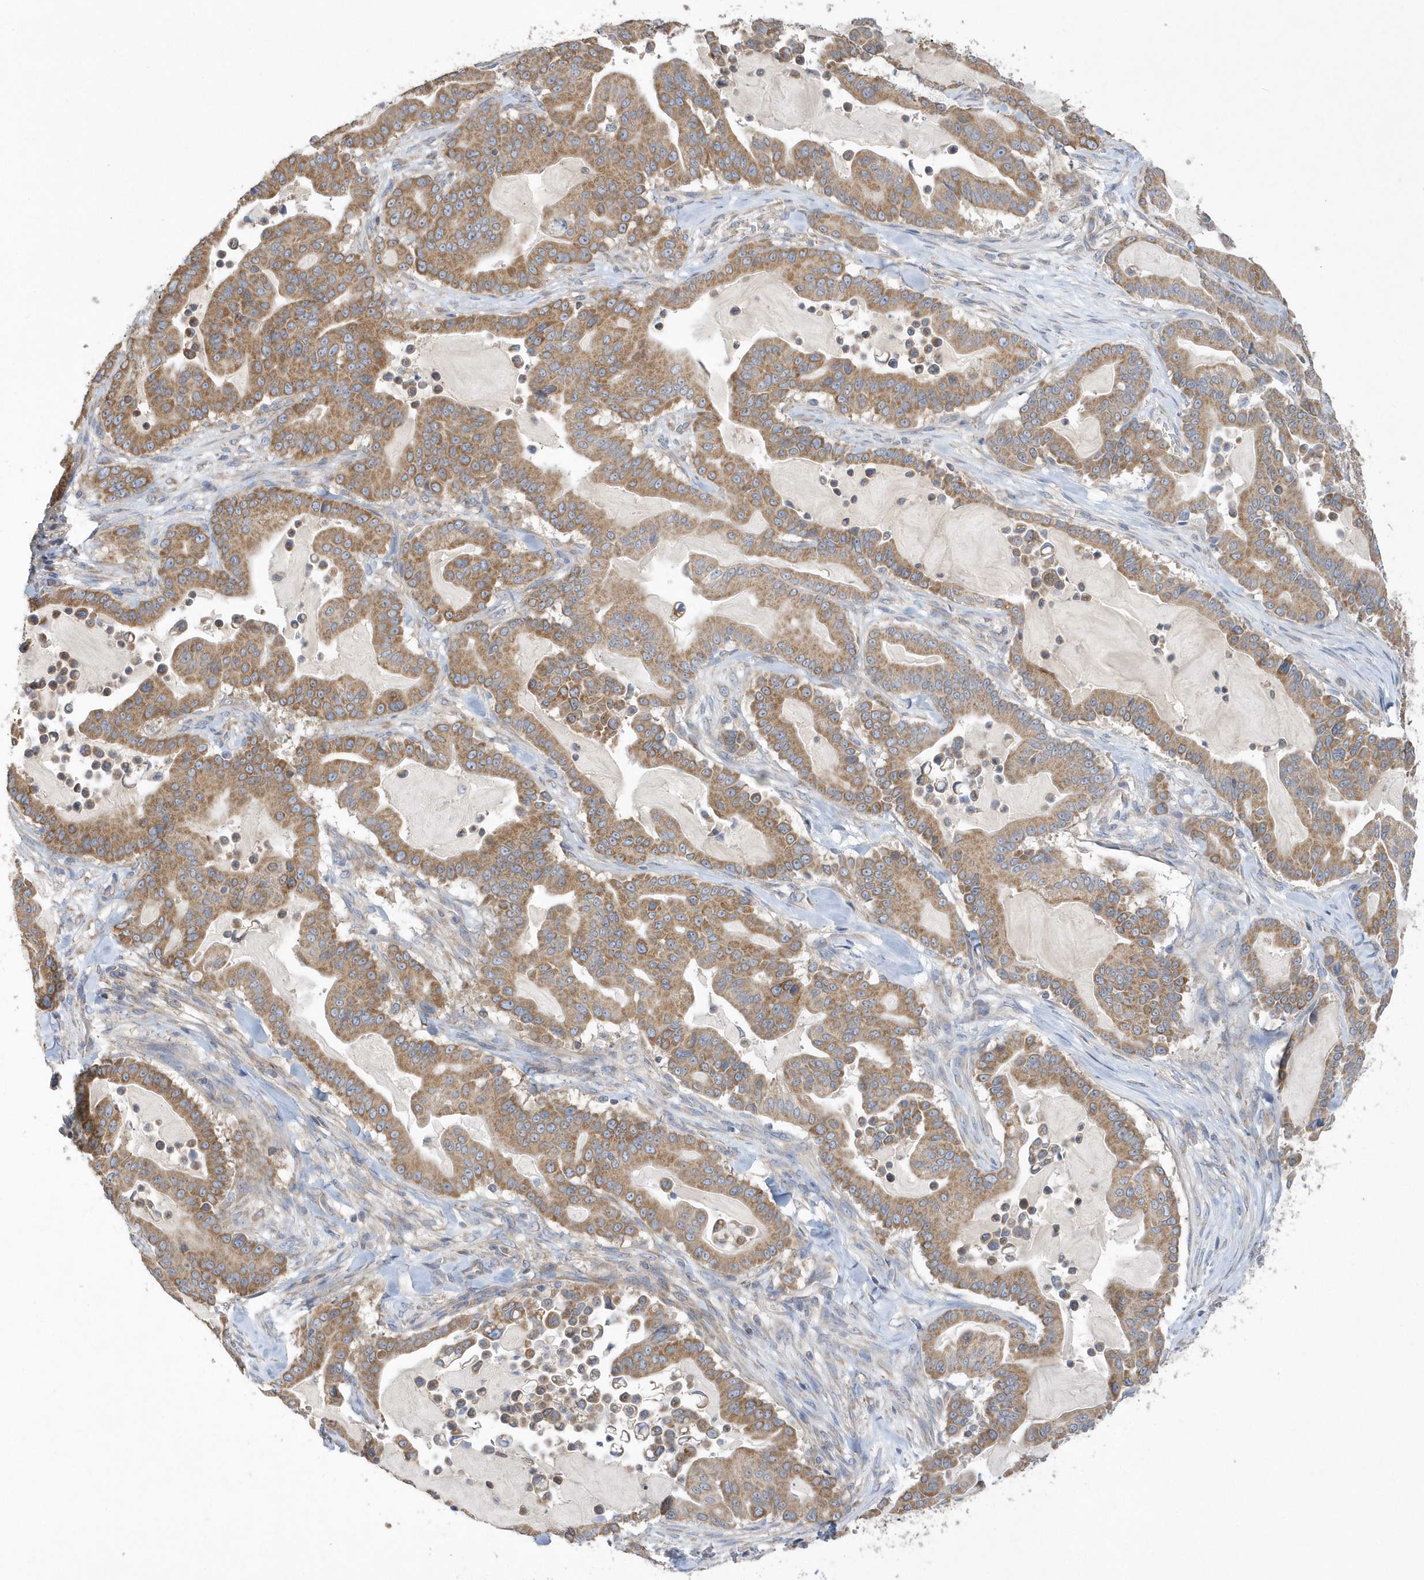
{"staining": {"intensity": "moderate", "quantity": ">75%", "location": "cytoplasmic/membranous"}, "tissue": "pancreatic cancer", "cell_type": "Tumor cells", "image_type": "cancer", "snomed": [{"axis": "morphology", "description": "Adenocarcinoma, NOS"}, {"axis": "topography", "description": "Pancreas"}], "caption": "Pancreatic cancer tissue shows moderate cytoplasmic/membranous expression in about >75% of tumor cells, visualized by immunohistochemistry.", "gene": "SPATA5", "patient": {"sex": "male", "age": 63}}